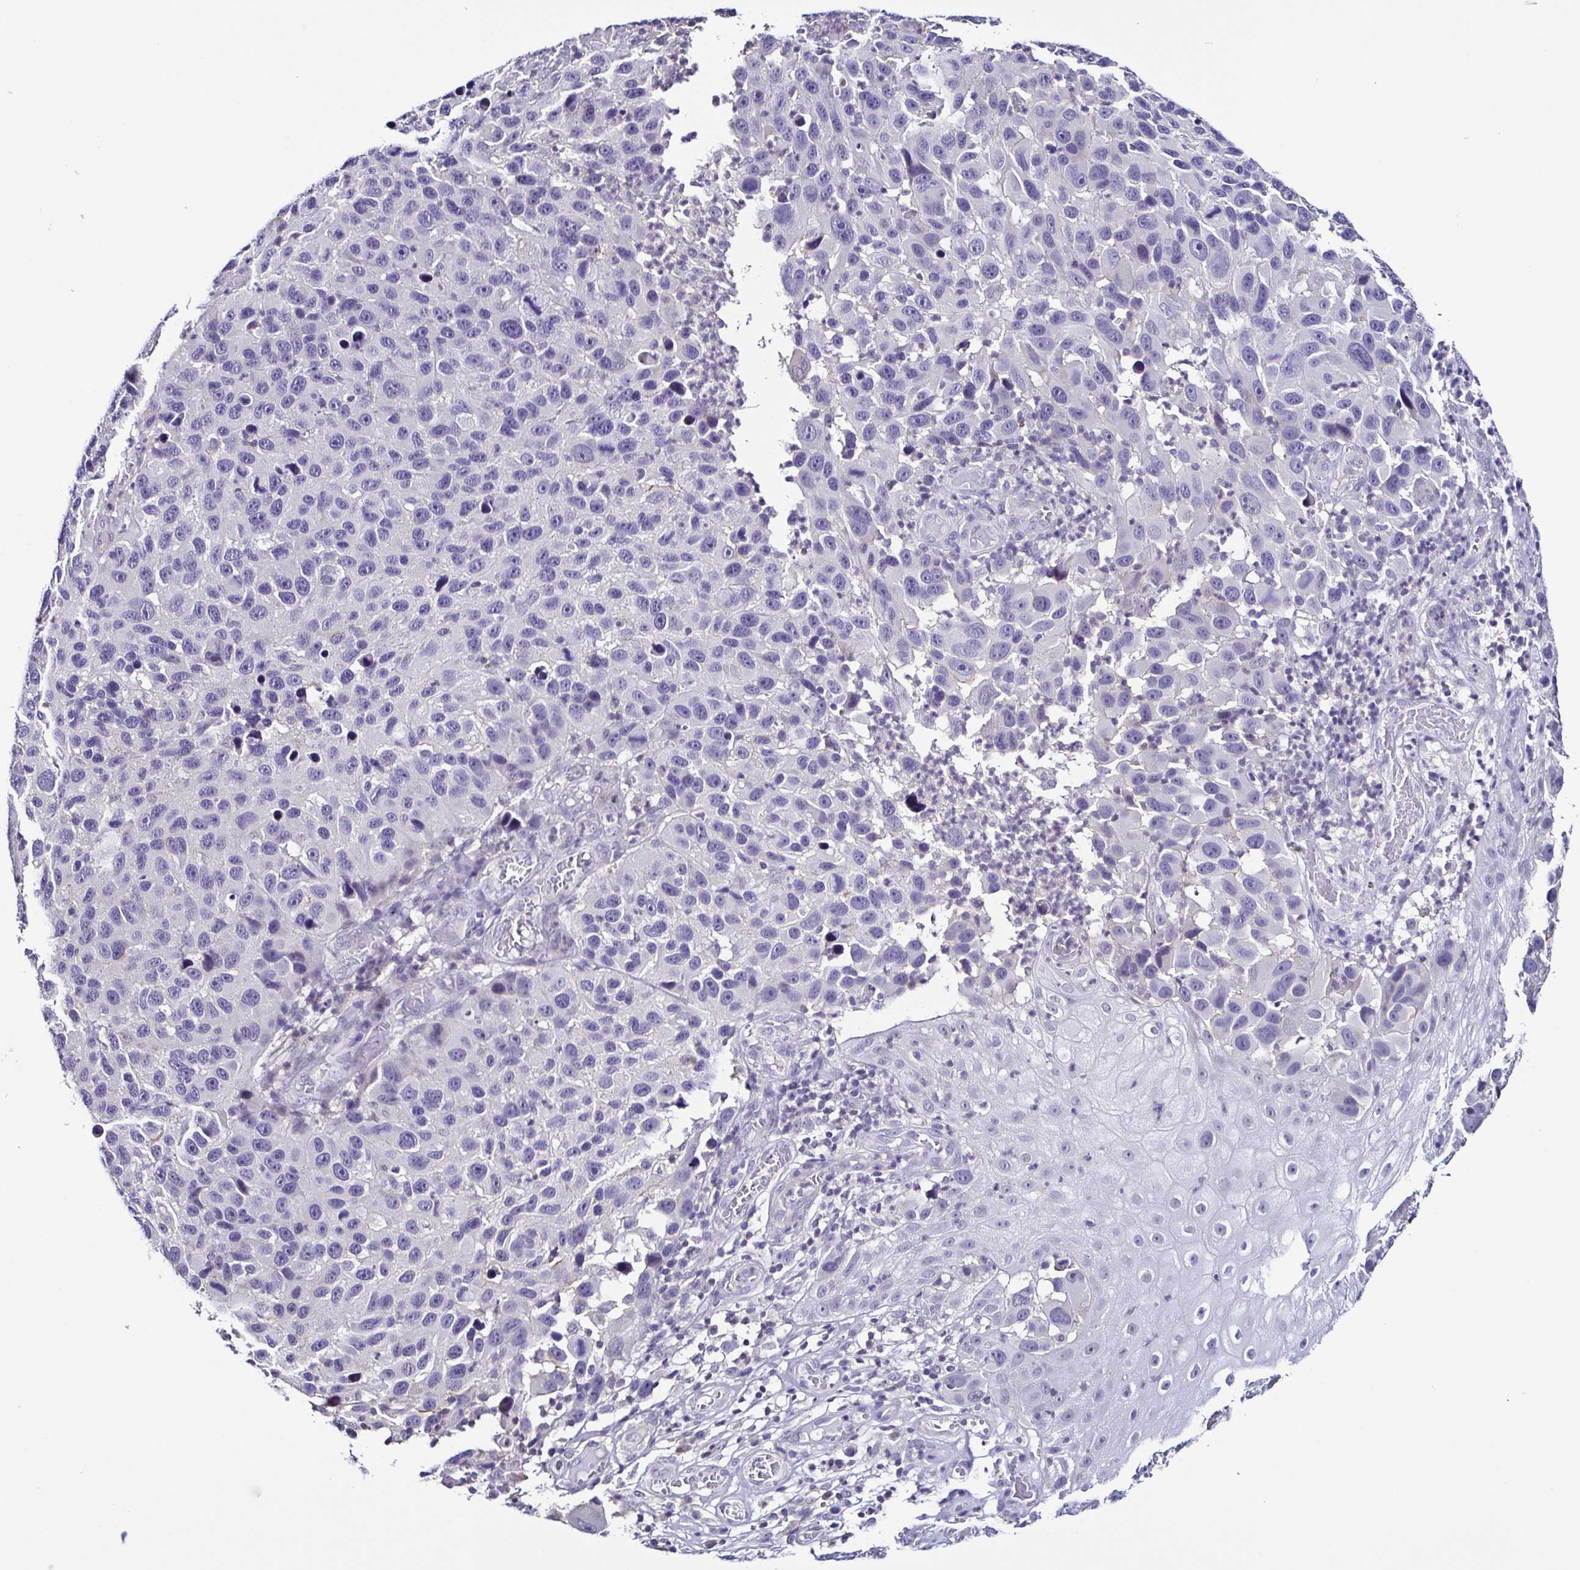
{"staining": {"intensity": "negative", "quantity": "none", "location": "none"}, "tissue": "melanoma", "cell_type": "Tumor cells", "image_type": "cancer", "snomed": [{"axis": "morphology", "description": "Malignant melanoma, NOS"}, {"axis": "topography", "description": "Skin"}], "caption": "Human malignant melanoma stained for a protein using immunohistochemistry displays no expression in tumor cells.", "gene": "TNNT2", "patient": {"sex": "male", "age": 53}}